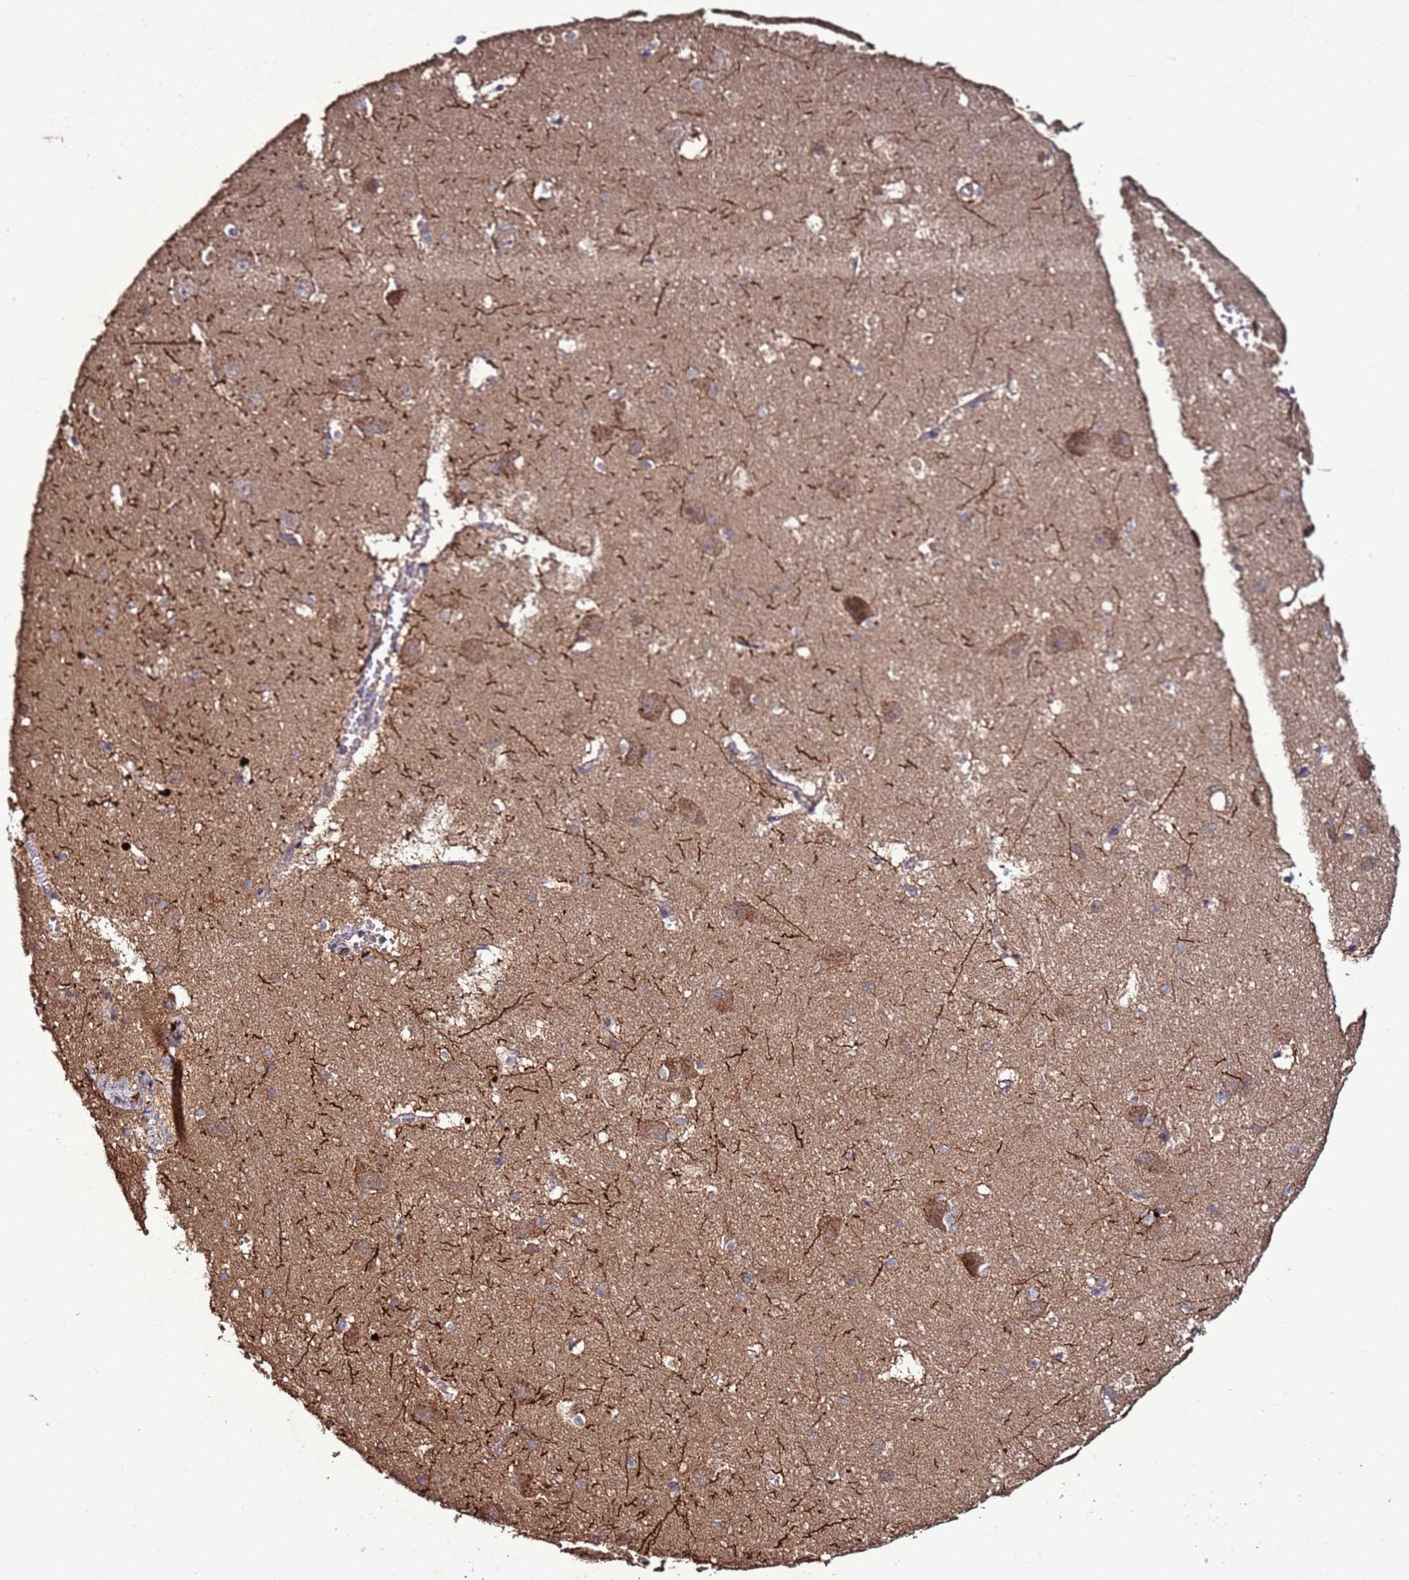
{"staining": {"intensity": "weak", "quantity": "25%-75%", "location": "cytoplasmic/membranous"}, "tissue": "caudate", "cell_type": "Glial cells", "image_type": "normal", "snomed": [{"axis": "morphology", "description": "Normal tissue, NOS"}, {"axis": "topography", "description": "Lateral ventricle wall"}], "caption": "Glial cells demonstrate weak cytoplasmic/membranous positivity in about 25%-75% of cells in normal caudate. The protein of interest is shown in brown color, while the nuclei are stained blue.", "gene": "RPS15A", "patient": {"sex": "male", "age": 37}}